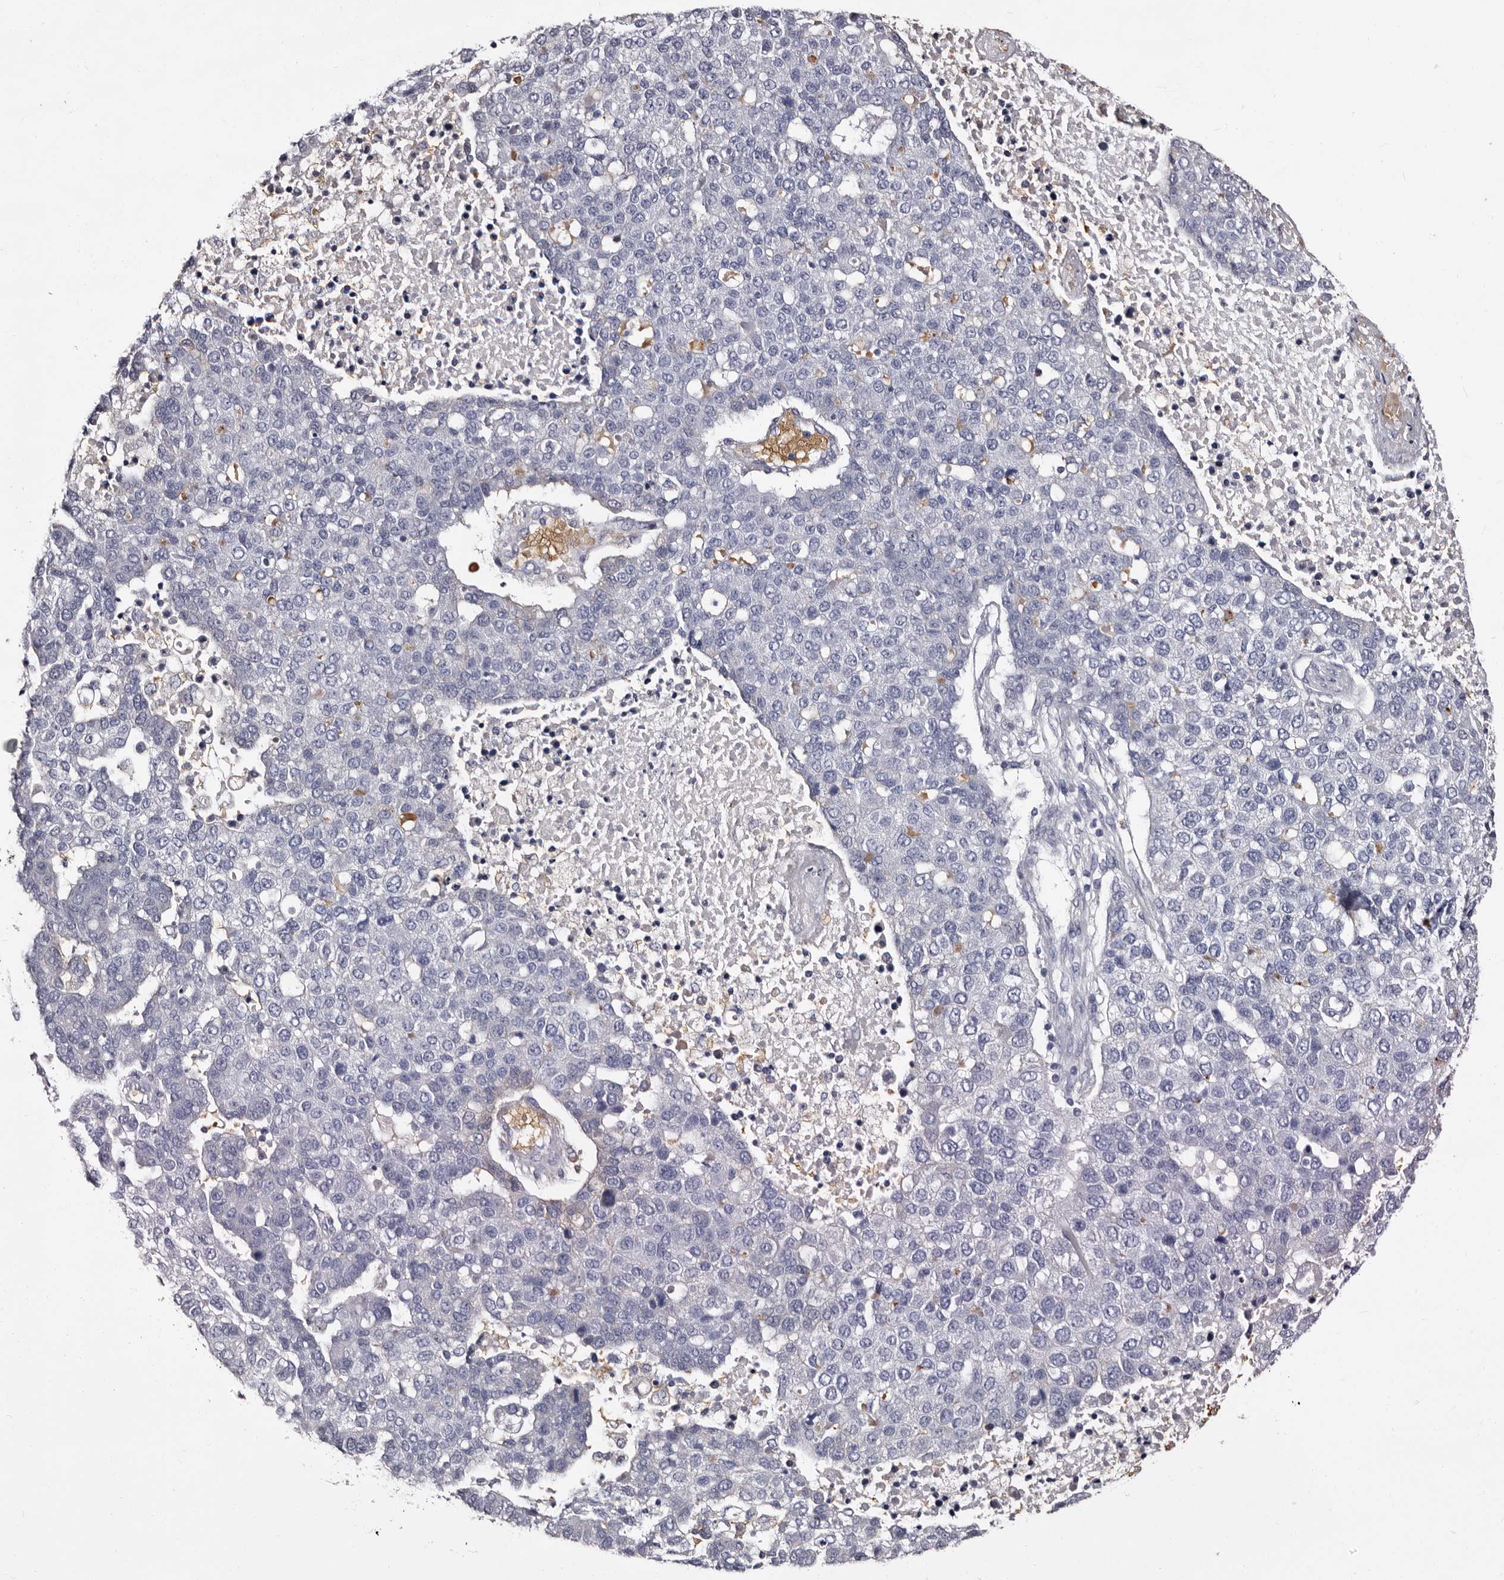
{"staining": {"intensity": "negative", "quantity": "none", "location": "none"}, "tissue": "pancreatic cancer", "cell_type": "Tumor cells", "image_type": "cancer", "snomed": [{"axis": "morphology", "description": "Adenocarcinoma, NOS"}, {"axis": "topography", "description": "Pancreas"}], "caption": "An image of pancreatic cancer (adenocarcinoma) stained for a protein shows no brown staining in tumor cells. The staining is performed using DAB brown chromogen with nuclei counter-stained in using hematoxylin.", "gene": "BPGM", "patient": {"sex": "female", "age": 61}}